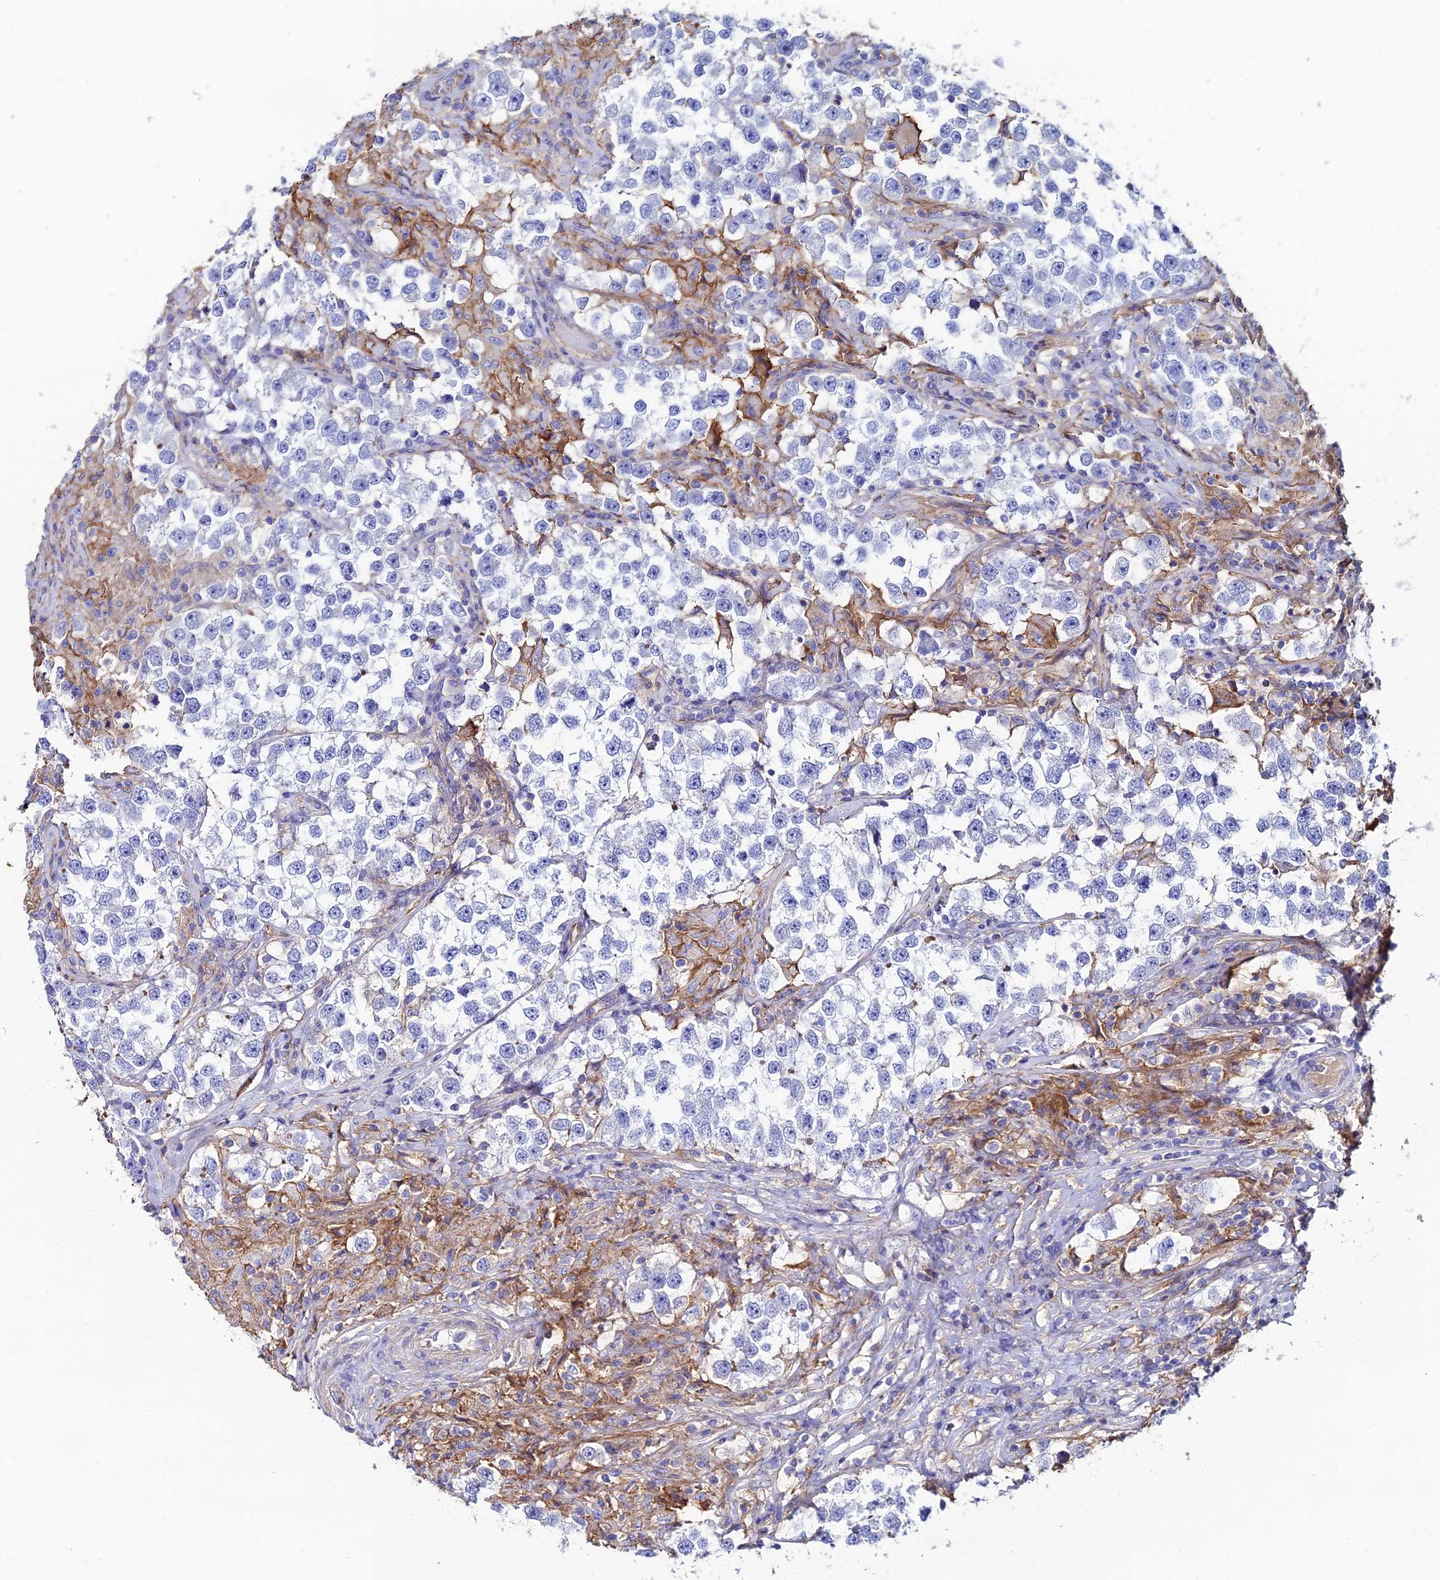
{"staining": {"intensity": "negative", "quantity": "none", "location": "none"}, "tissue": "testis cancer", "cell_type": "Tumor cells", "image_type": "cancer", "snomed": [{"axis": "morphology", "description": "Seminoma, NOS"}, {"axis": "topography", "description": "Testis"}], "caption": "This is a image of IHC staining of testis cancer (seminoma), which shows no expression in tumor cells.", "gene": "C6", "patient": {"sex": "male", "age": 46}}